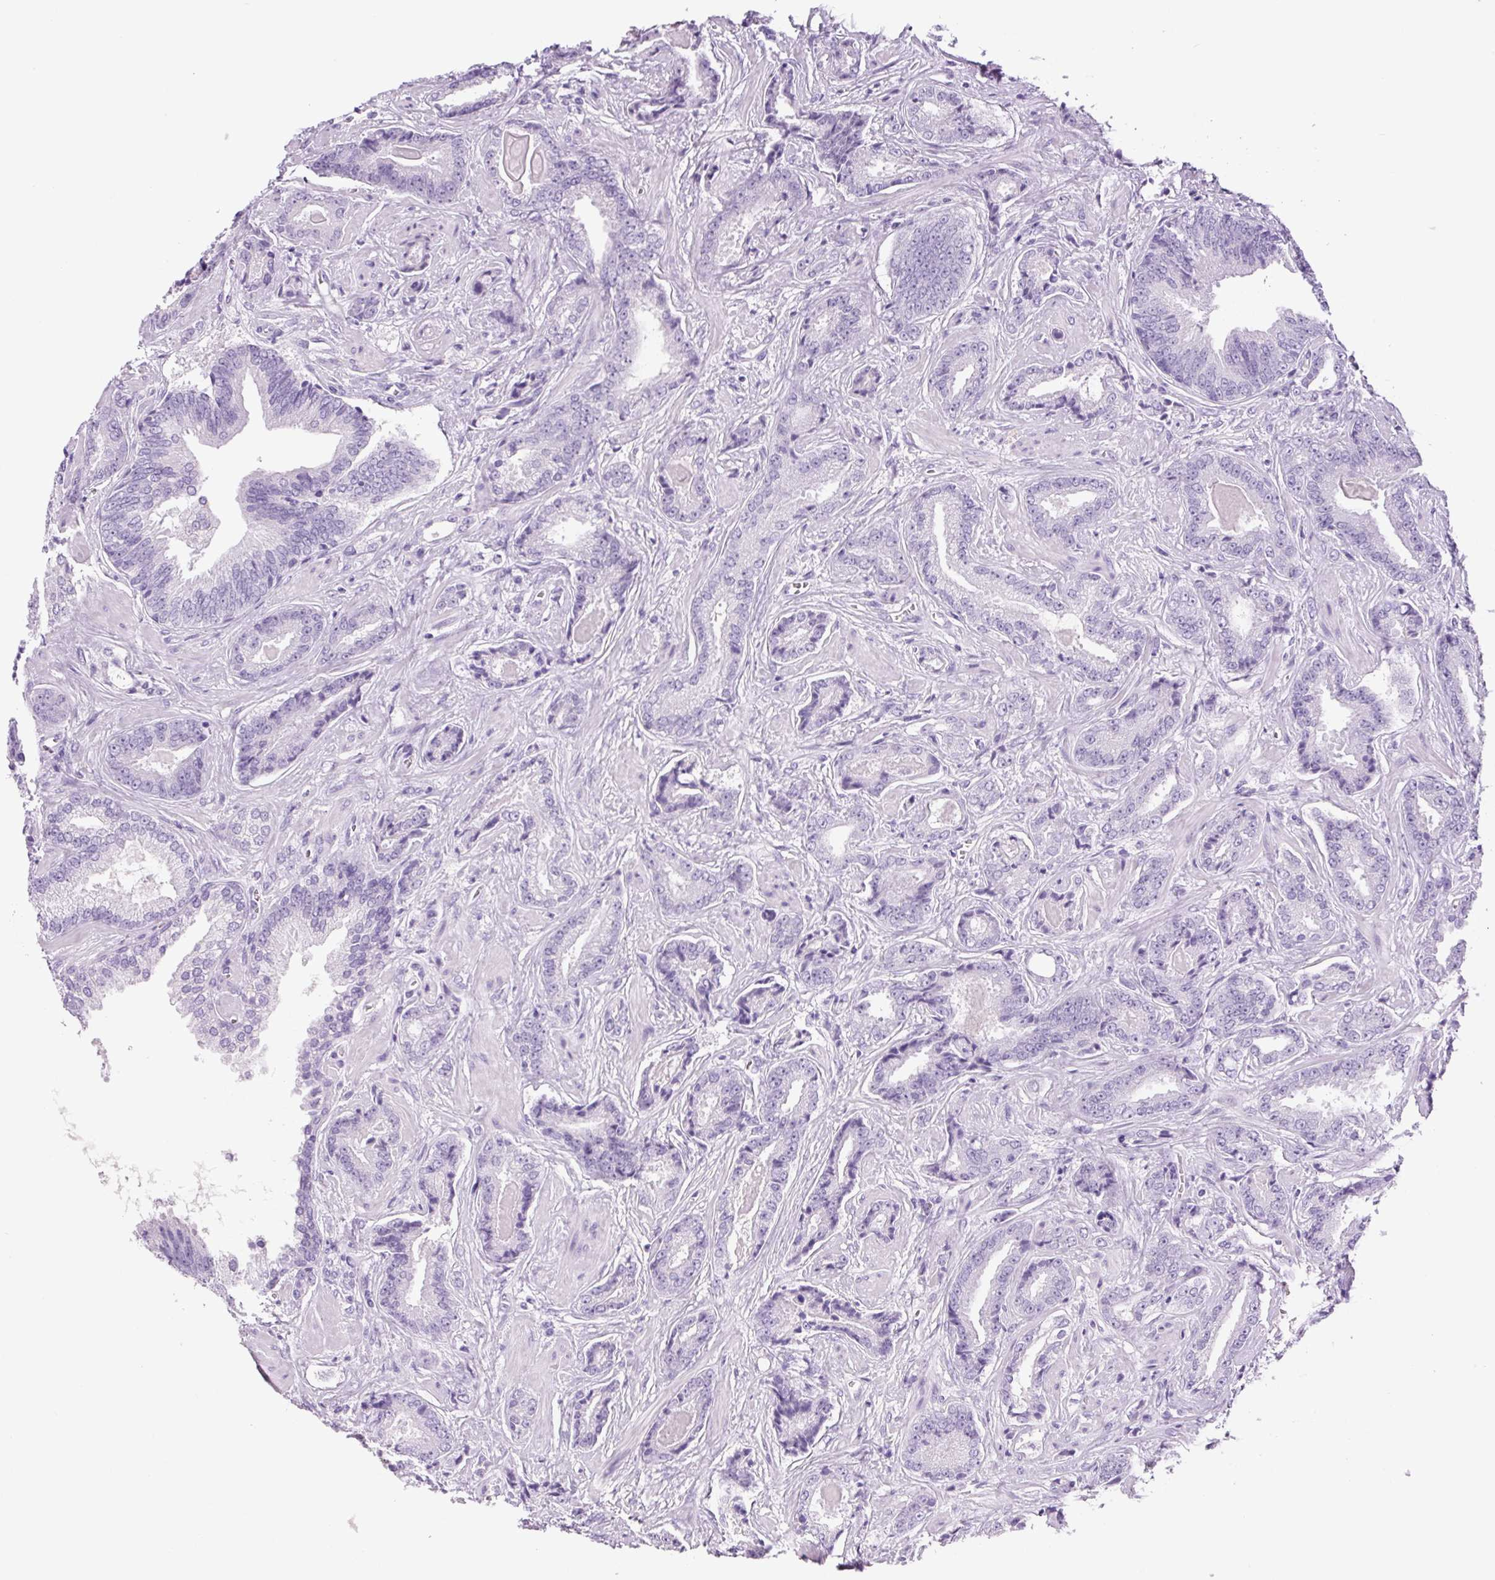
{"staining": {"intensity": "negative", "quantity": "none", "location": "none"}, "tissue": "prostate cancer", "cell_type": "Tumor cells", "image_type": "cancer", "snomed": [{"axis": "morphology", "description": "Adenocarcinoma, Low grade"}, {"axis": "topography", "description": "Prostate"}], "caption": "This is an immunohistochemistry (IHC) histopathology image of human prostate low-grade adenocarcinoma. There is no expression in tumor cells.", "gene": "PRRT1", "patient": {"sex": "male", "age": 62}}